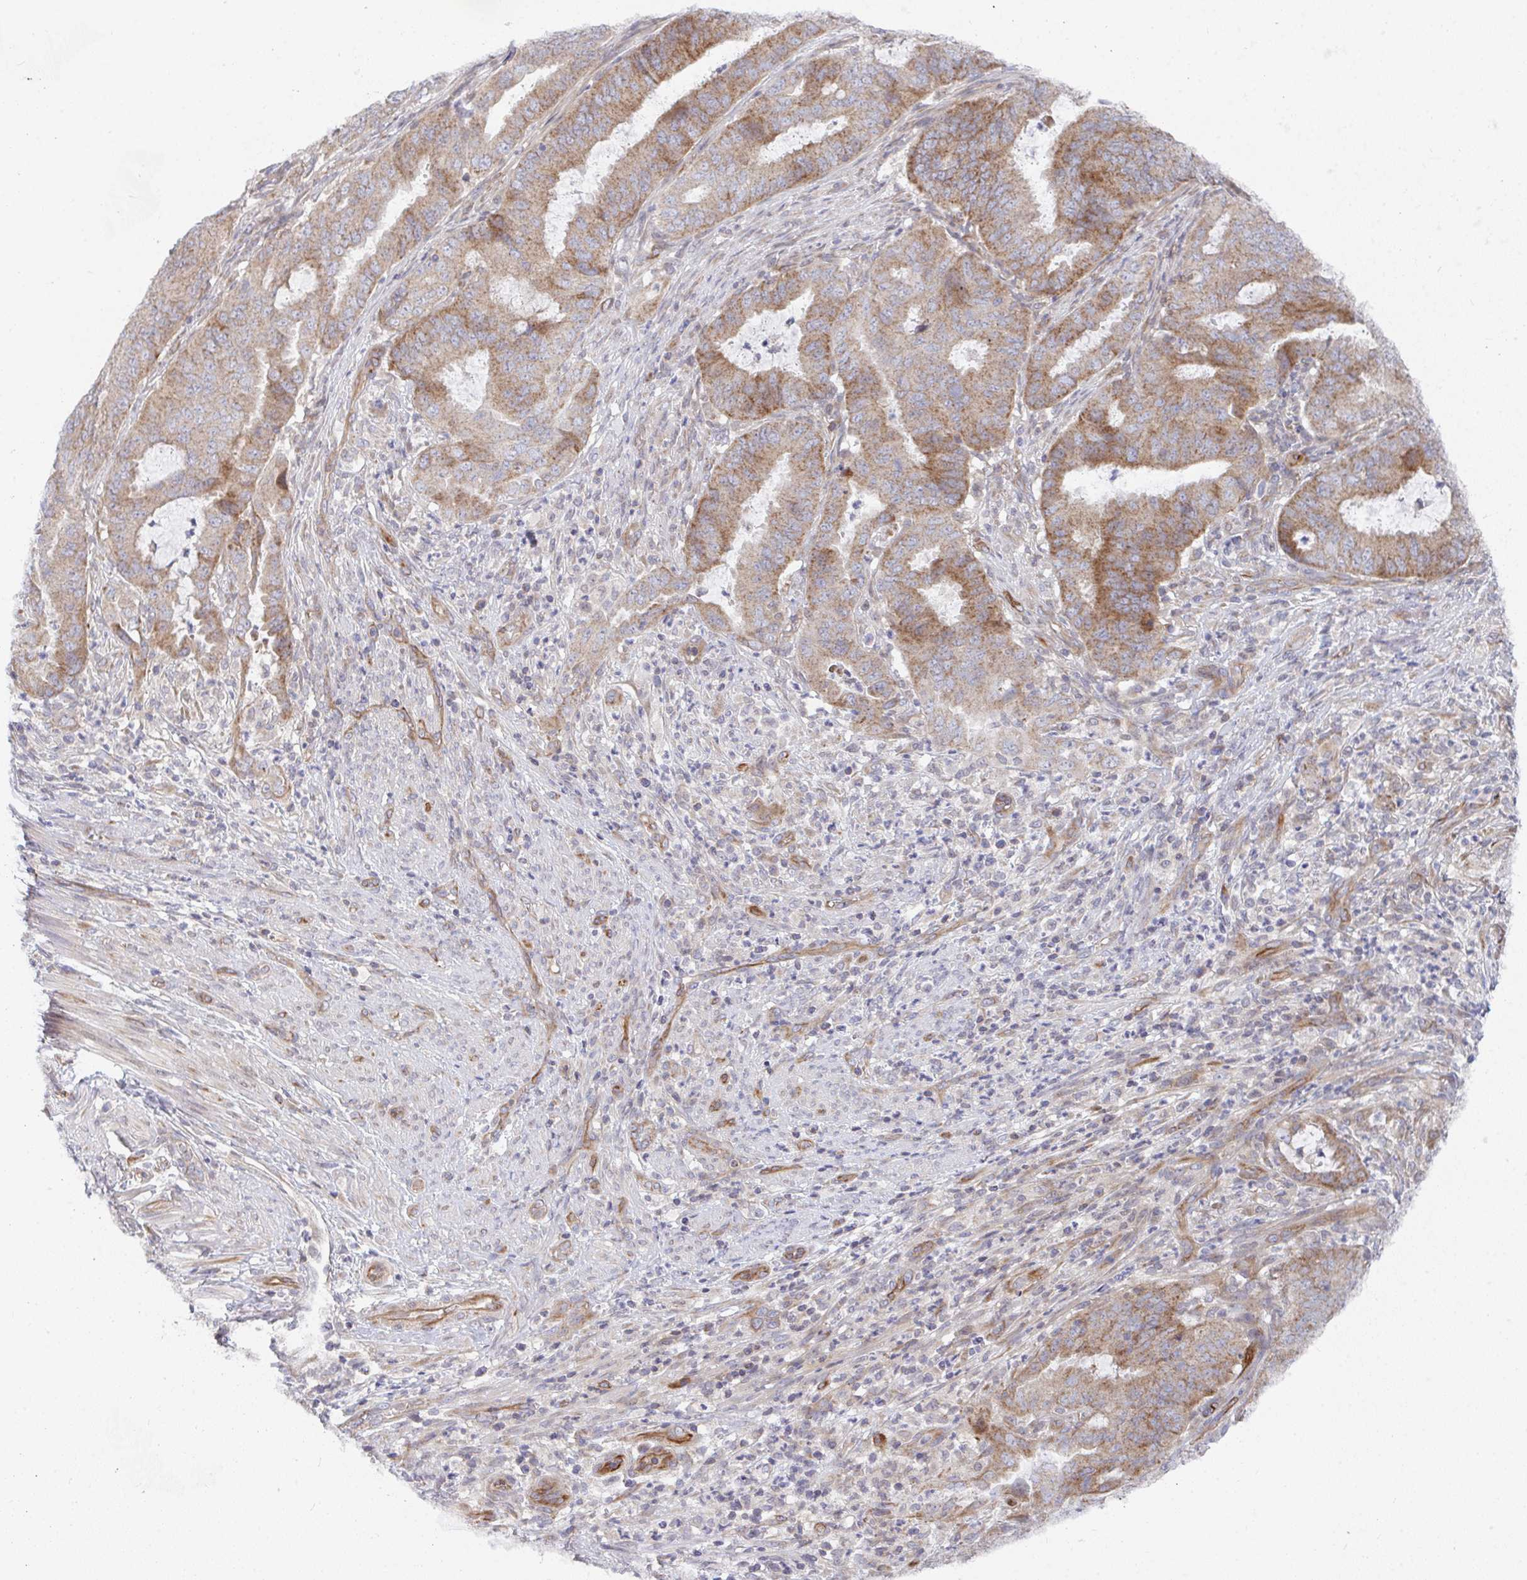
{"staining": {"intensity": "moderate", "quantity": ">75%", "location": "cytoplasmic/membranous"}, "tissue": "endometrial cancer", "cell_type": "Tumor cells", "image_type": "cancer", "snomed": [{"axis": "morphology", "description": "Adenocarcinoma, NOS"}, {"axis": "topography", "description": "Endometrium"}], "caption": "Adenocarcinoma (endometrial) stained with a brown dye reveals moderate cytoplasmic/membranous positive expression in about >75% of tumor cells.", "gene": "EIF1AD", "patient": {"sex": "female", "age": 51}}